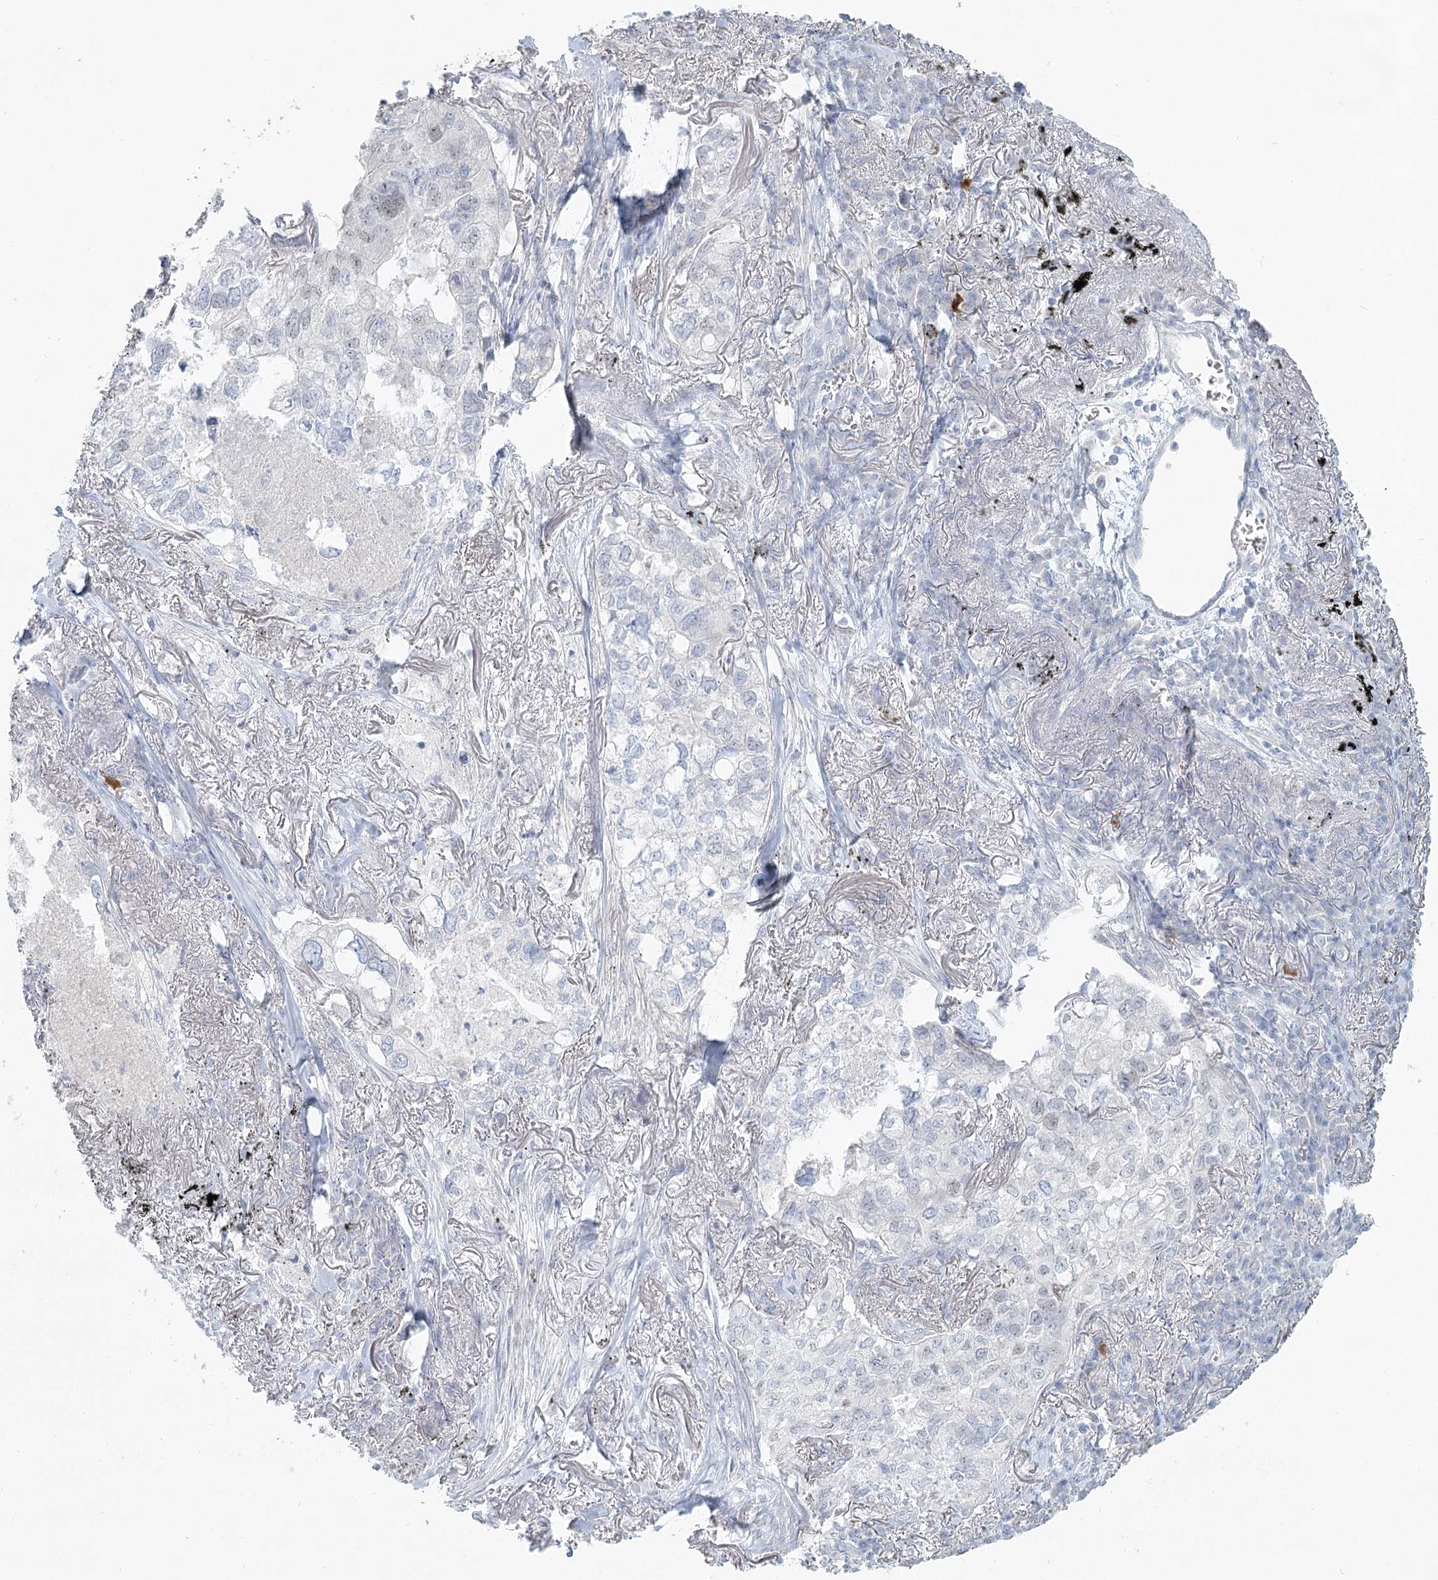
{"staining": {"intensity": "negative", "quantity": "none", "location": "none"}, "tissue": "lung cancer", "cell_type": "Tumor cells", "image_type": "cancer", "snomed": [{"axis": "morphology", "description": "Adenocarcinoma, NOS"}, {"axis": "topography", "description": "Lung"}], "caption": "Immunohistochemistry histopathology image of adenocarcinoma (lung) stained for a protein (brown), which exhibits no expression in tumor cells.", "gene": "LRP2BP", "patient": {"sex": "male", "age": 65}}